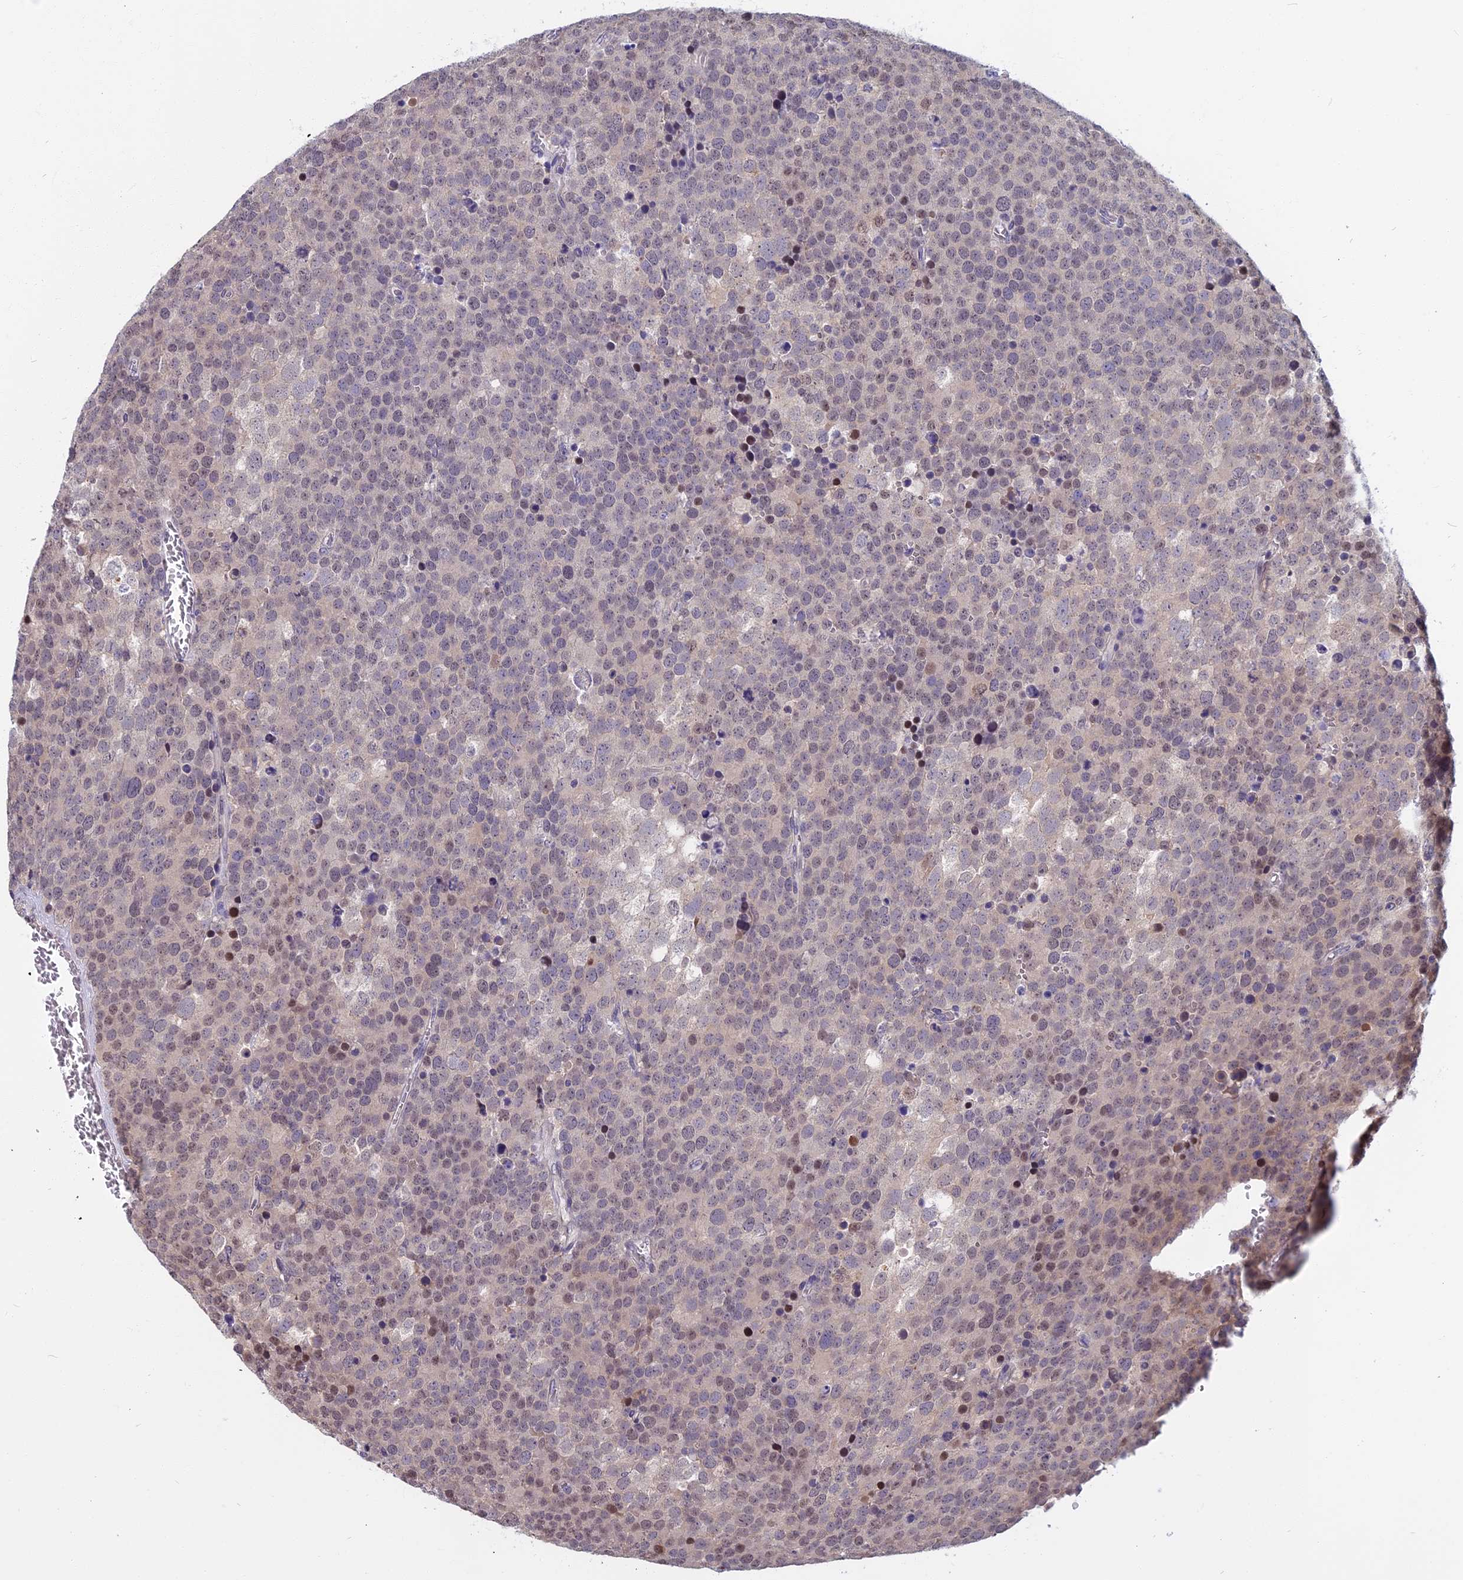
{"staining": {"intensity": "weak", "quantity": "<25%", "location": "nuclear"}, "tissue": "testis cancer", "cell_type": "Tumor cells", "image_type": "cancer", "snomed": [{"axis": "morphology", "description": "Seminoma, NOS"}, {"axis": "topography", "description": "Testis"}], "caption": "DAB immunohistochemical staining of testis seminoma demonstrates no significant expression in tumor cells.", "gene": "CCDC113", "patient": {"sex": "male", "age": 71}}